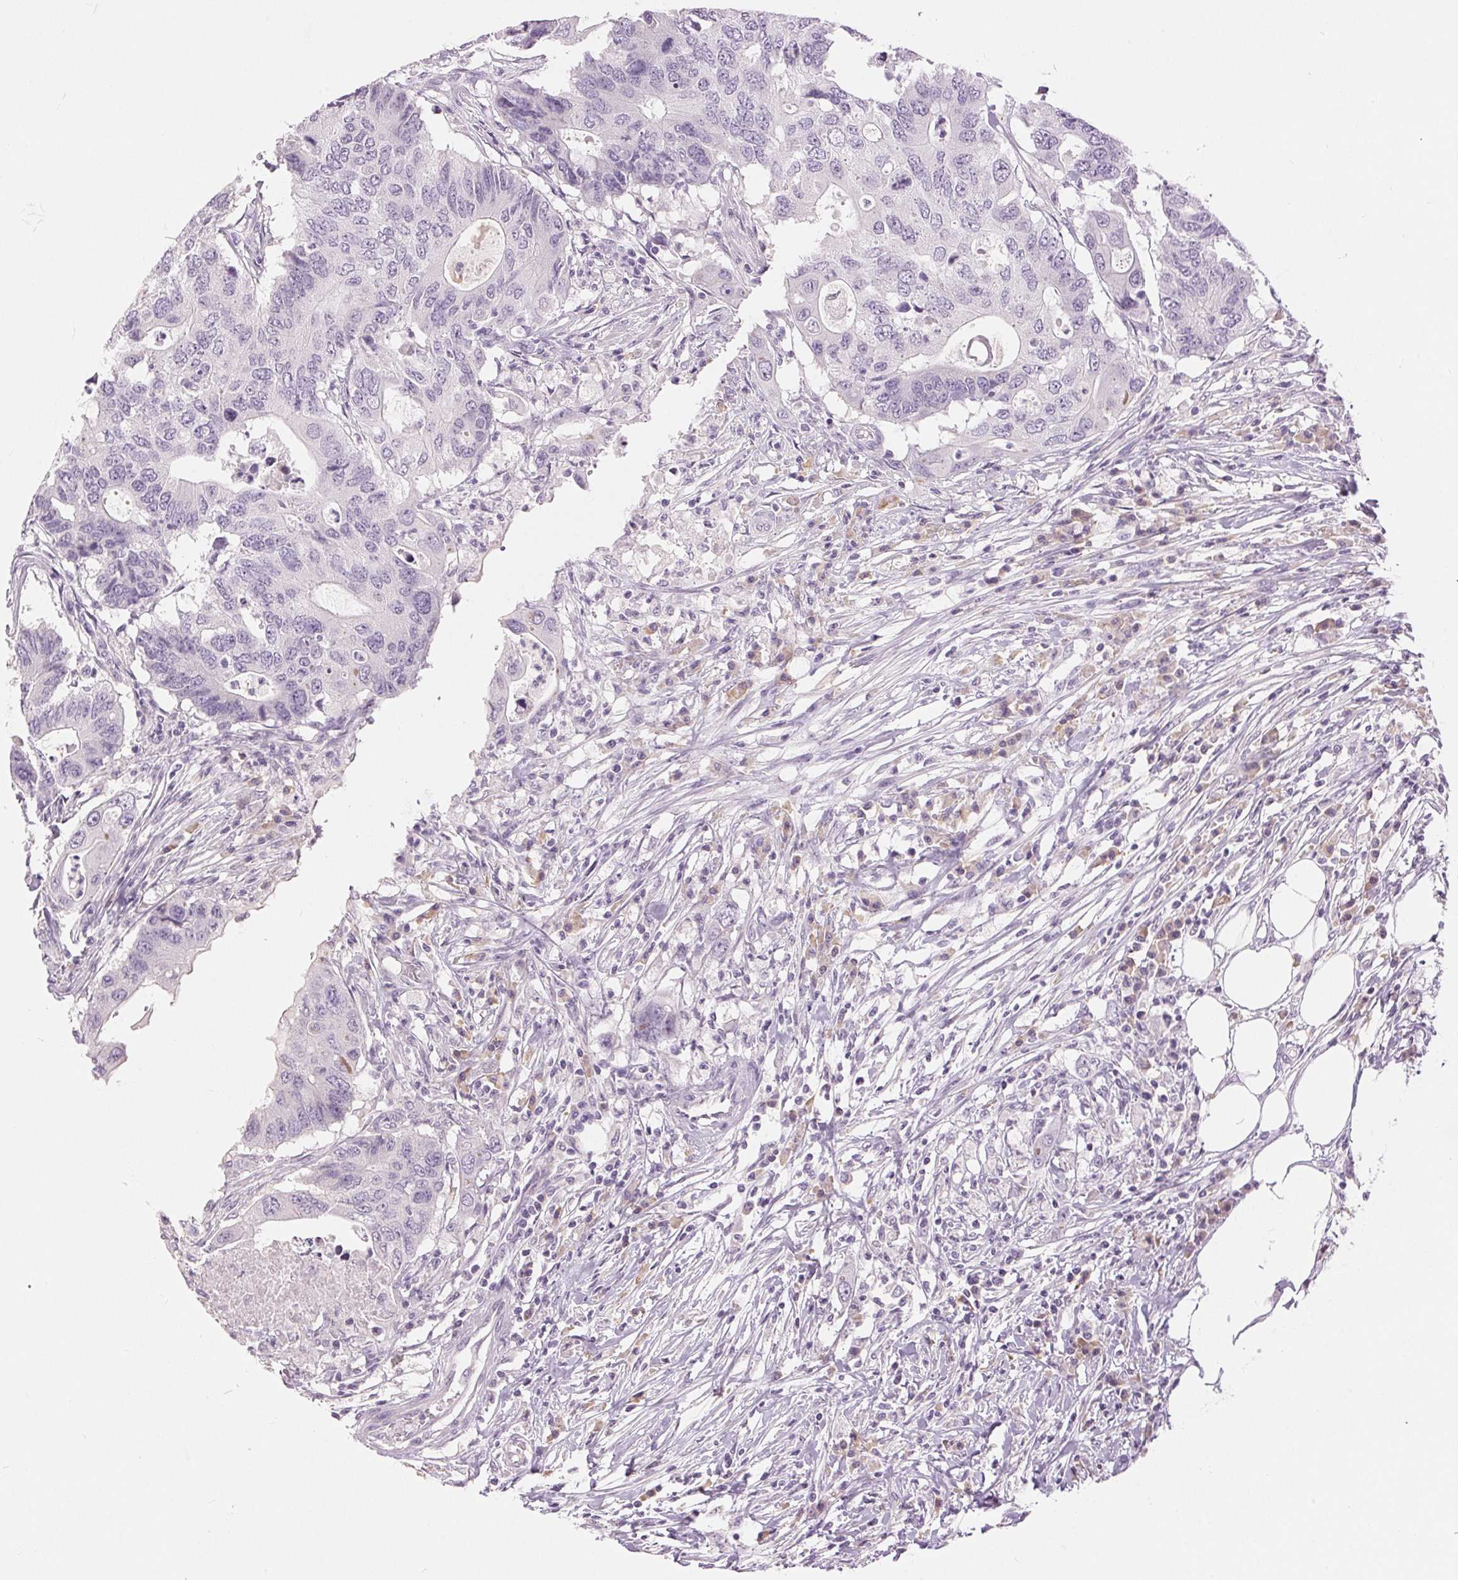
{"staining": {"intensity": "negative", "quantity": "none", "location": "none"}, "tissue": "colorectal cancer", "cell_type": "Tumor cells", "image_type": "cancer", "snomed": [{"axis": "morphology", "description": "Adenocarcinoma, NOS"}, {"axis": "topography", "description": "Colon"}], "caption": "This photomicrograph is of colorectal cancer (adenocarcinoma) stained with immunohistochemistry (IHC) to label a protein in brown with the nuclei are counter-stained blue. There is no staining in tumor cells. (DAB (3,3'-diaminobenzidine) immunohistochemistry (IHC) with hematoxylin counter stain).", "gene": "DSG3", "patient": {"sex": "male", "age": 71}}